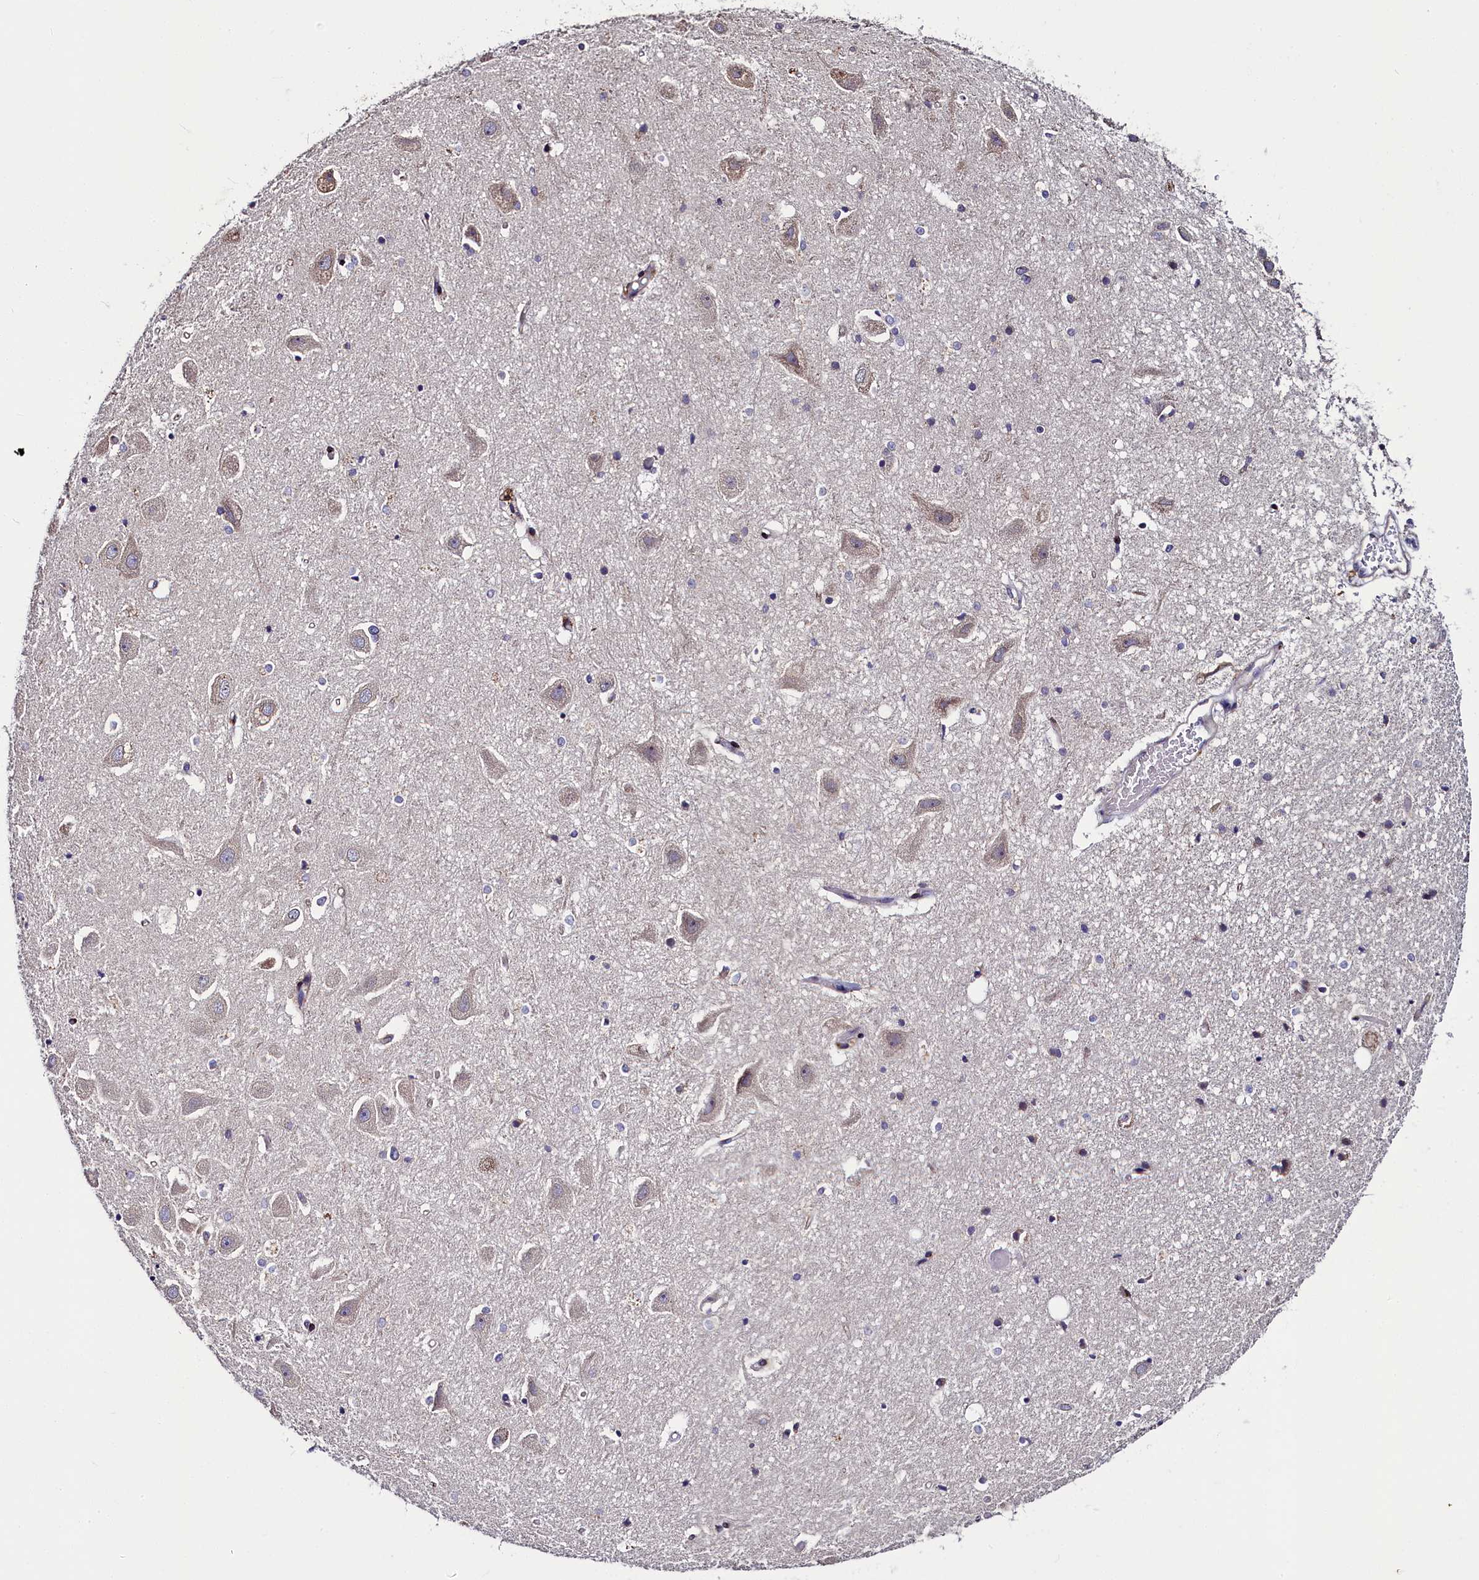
{"staining": {"intensity": "negative", "quantity": "none", "location": "none"}, "tissue": "hippocampus", "cell_type": "Glial cells", "image_type": "normal", "snomed": [{"axis": "morphology", "description": "Normal tissue, NOS"}, {"axis": "topography", "description": "Hippocampus"}], "caption": "DAB (3,3'-diaminobenzidine) immunohistochemical staining of unremarkable hippocampus shows no significant positivity in glial cells.", "gene": "MRC2", "patient": {"sex": "female", "age": 52}}